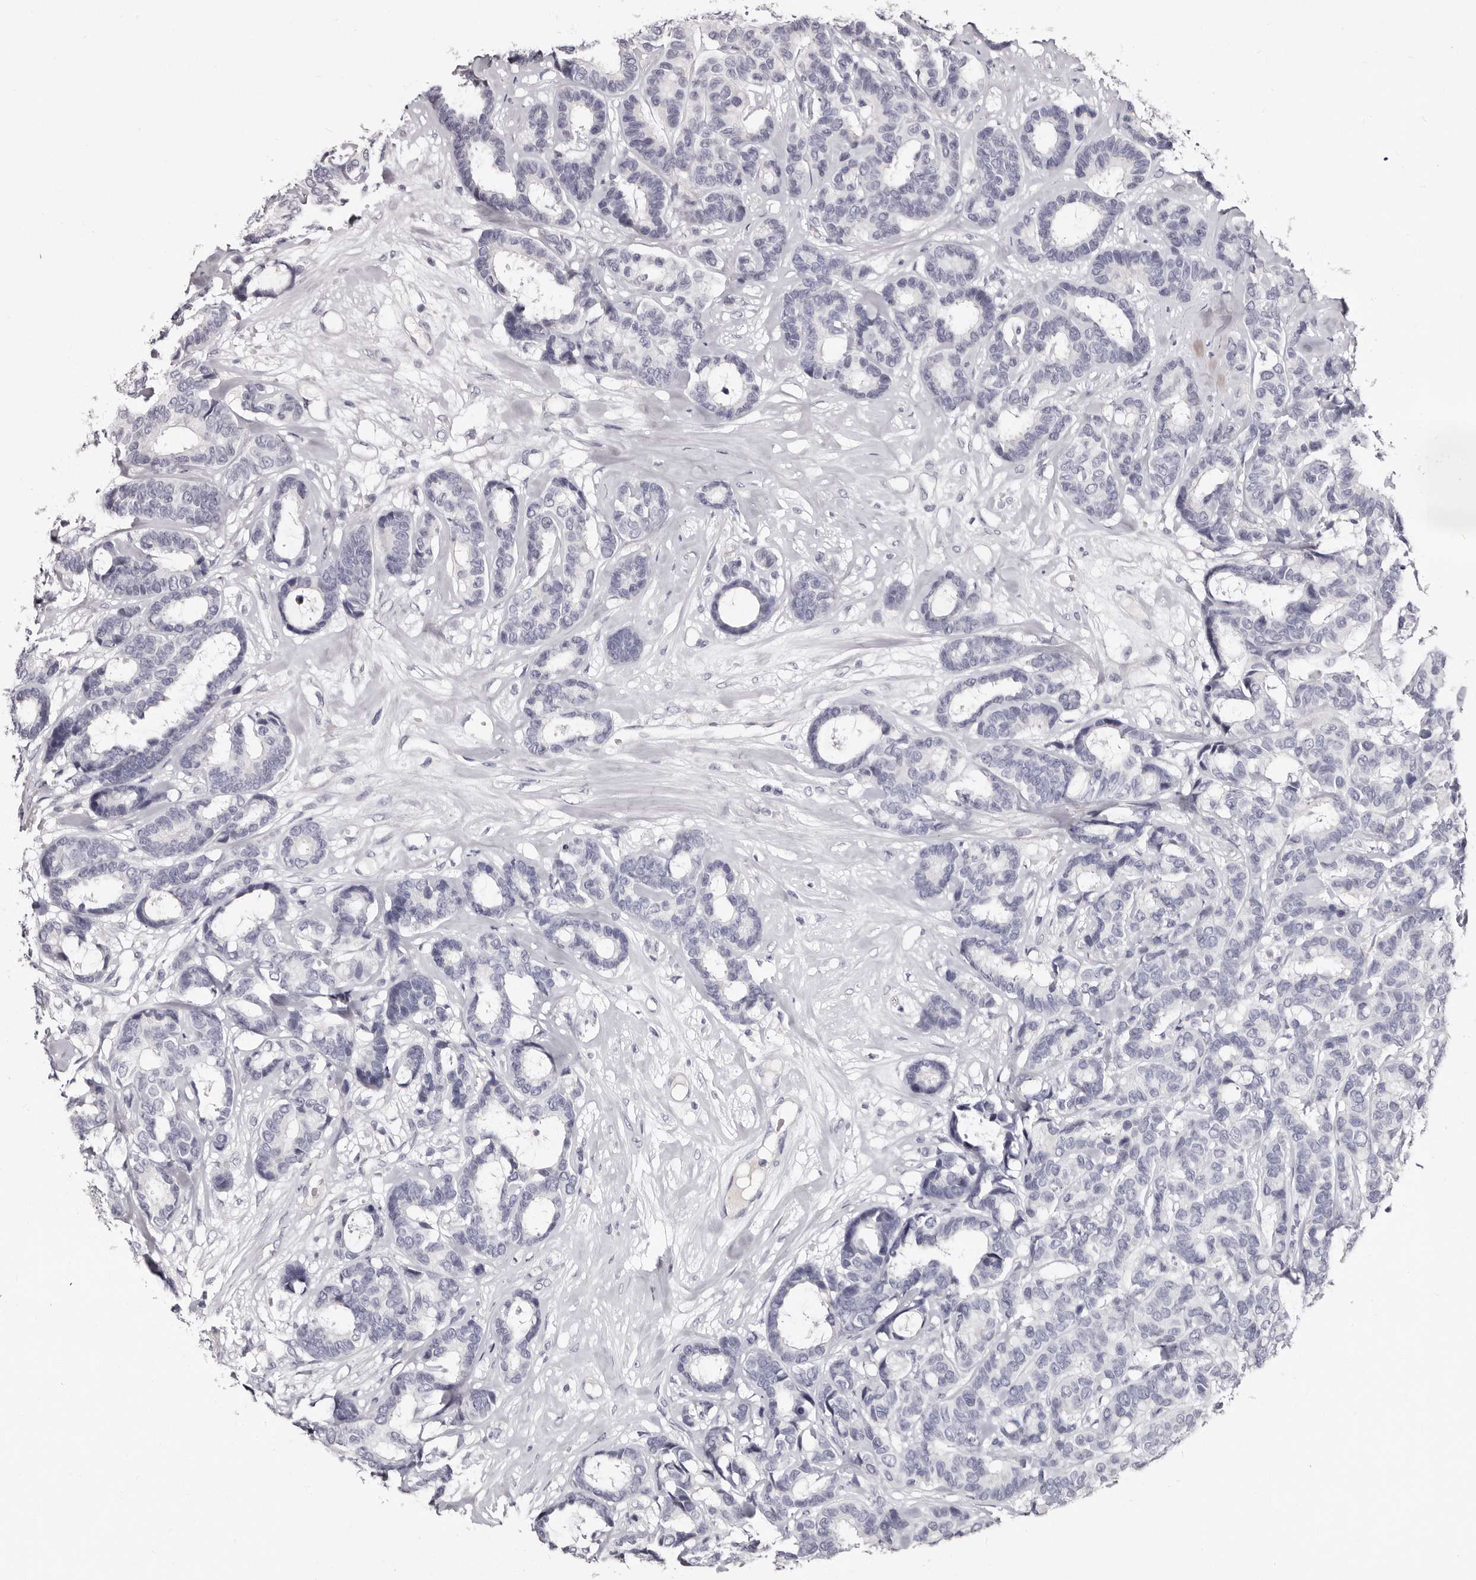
{"staining": {"intensity": "negative", "quantity": "none", "location": "none"}, "tissue": "breast cancer", "cell_type": "Tumor cells", "image_type": "cancer", "snomed": [{"axis": "morphology", "description": "Duct carcinoma"}, {"axis": "topography", "description": "Breast"}], "caption": "This is an IHC histopathology image of intraductal carcinoma (breast). There is no positivity in tumor cells.", "gene": "TBC1D22B", "patient": {"sex": "female", "age": 87}}